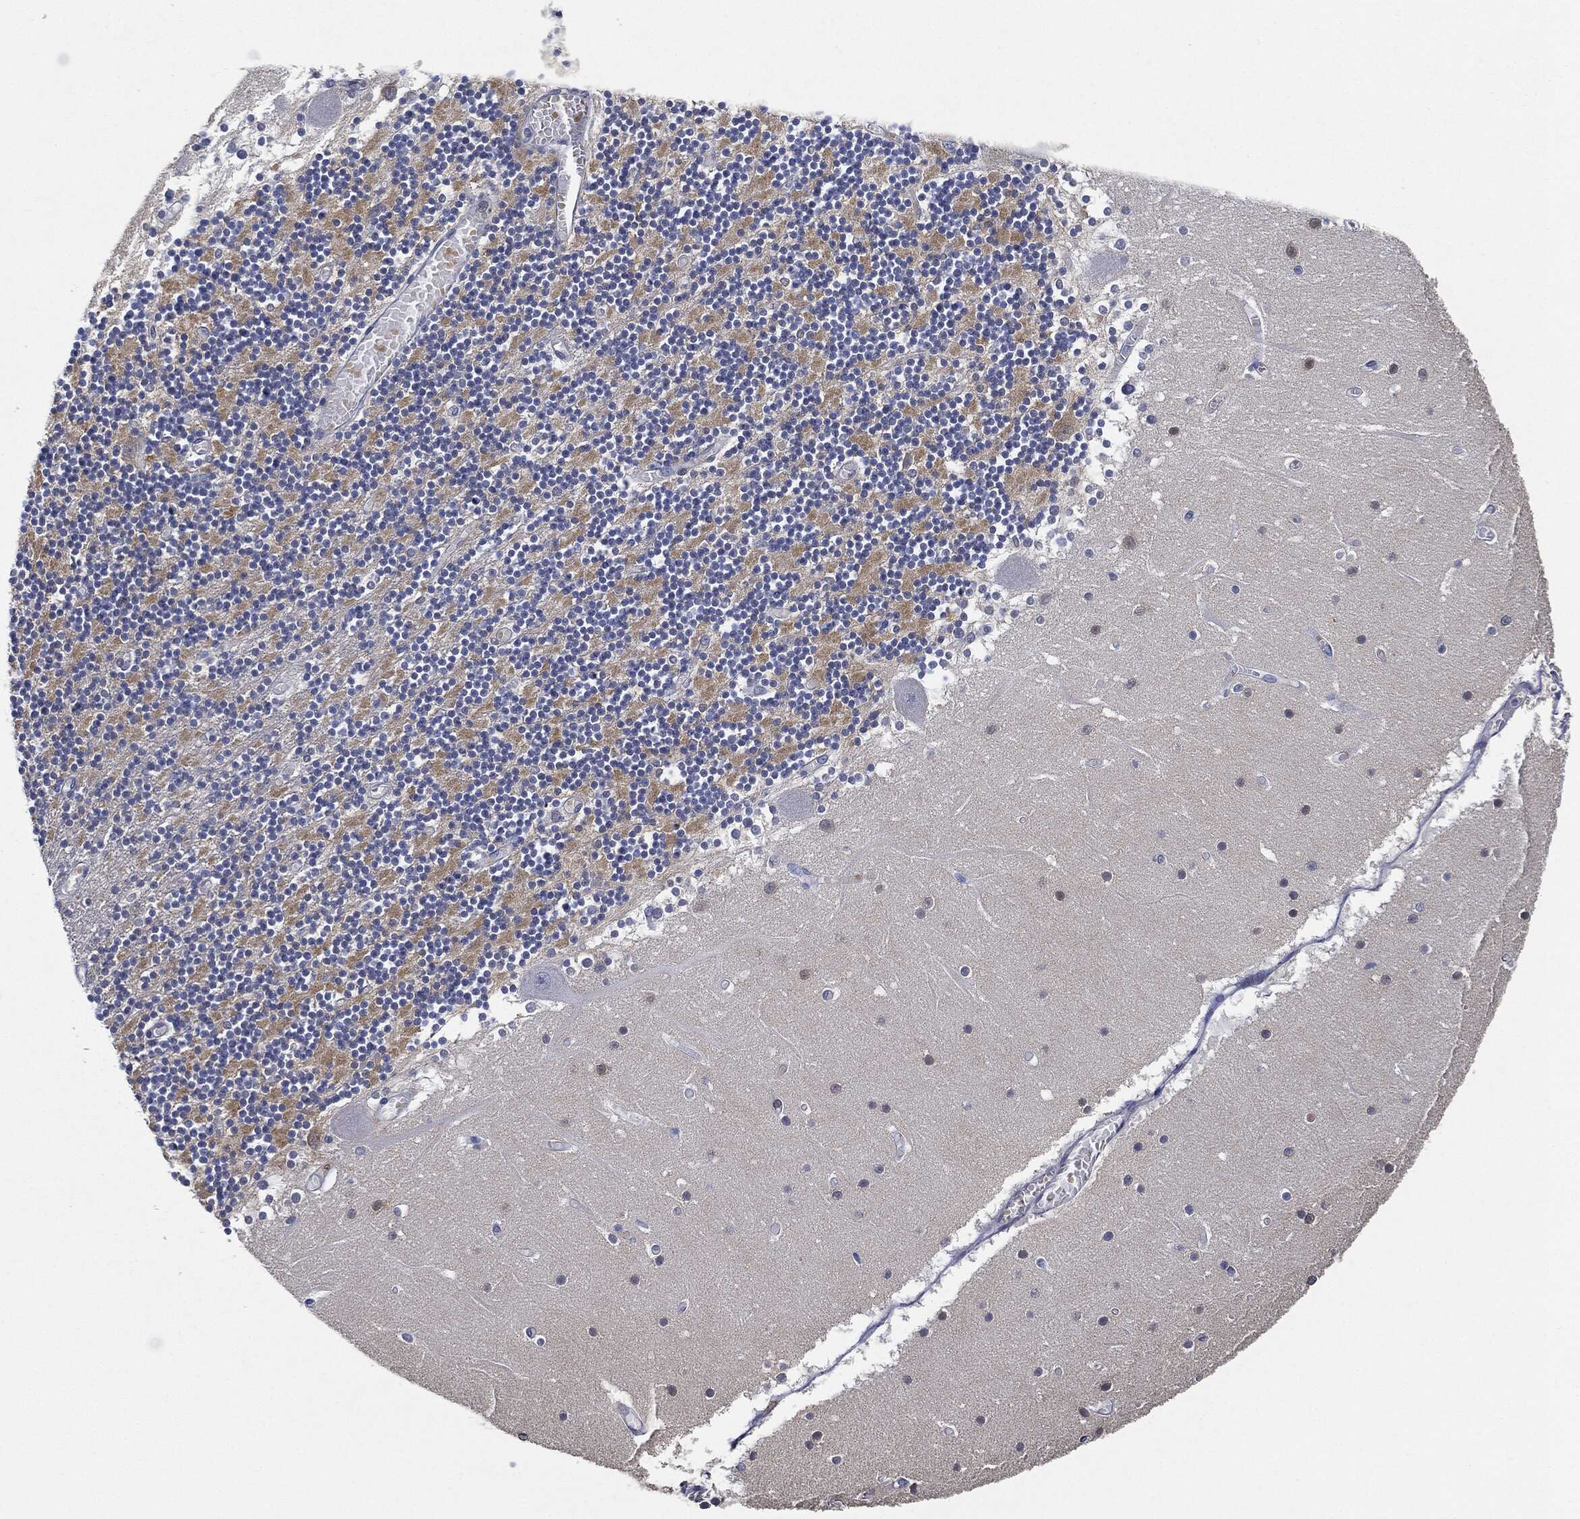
{"staining": {"intensity": "negative", "quantity": "none", "location": "none"}, "tissue": "cerebellum", "cell_type": "Cells in granular layer", "image_type": "normal", "snomed": [{"axis": "morphology", "description": "Normal tissue, NOS"}, {"axis": "topography", "description": "Cerebellum"}], "caption": "An image of human cerebellum is negative for staining in cells in granular layer. (Stains: DAB IHC with hematoxylin counter stain, Microscopy: brightfield microscopy at high magnification).", "gene": "NTRK1", "patient": {"sex": "female", "age": 28}}